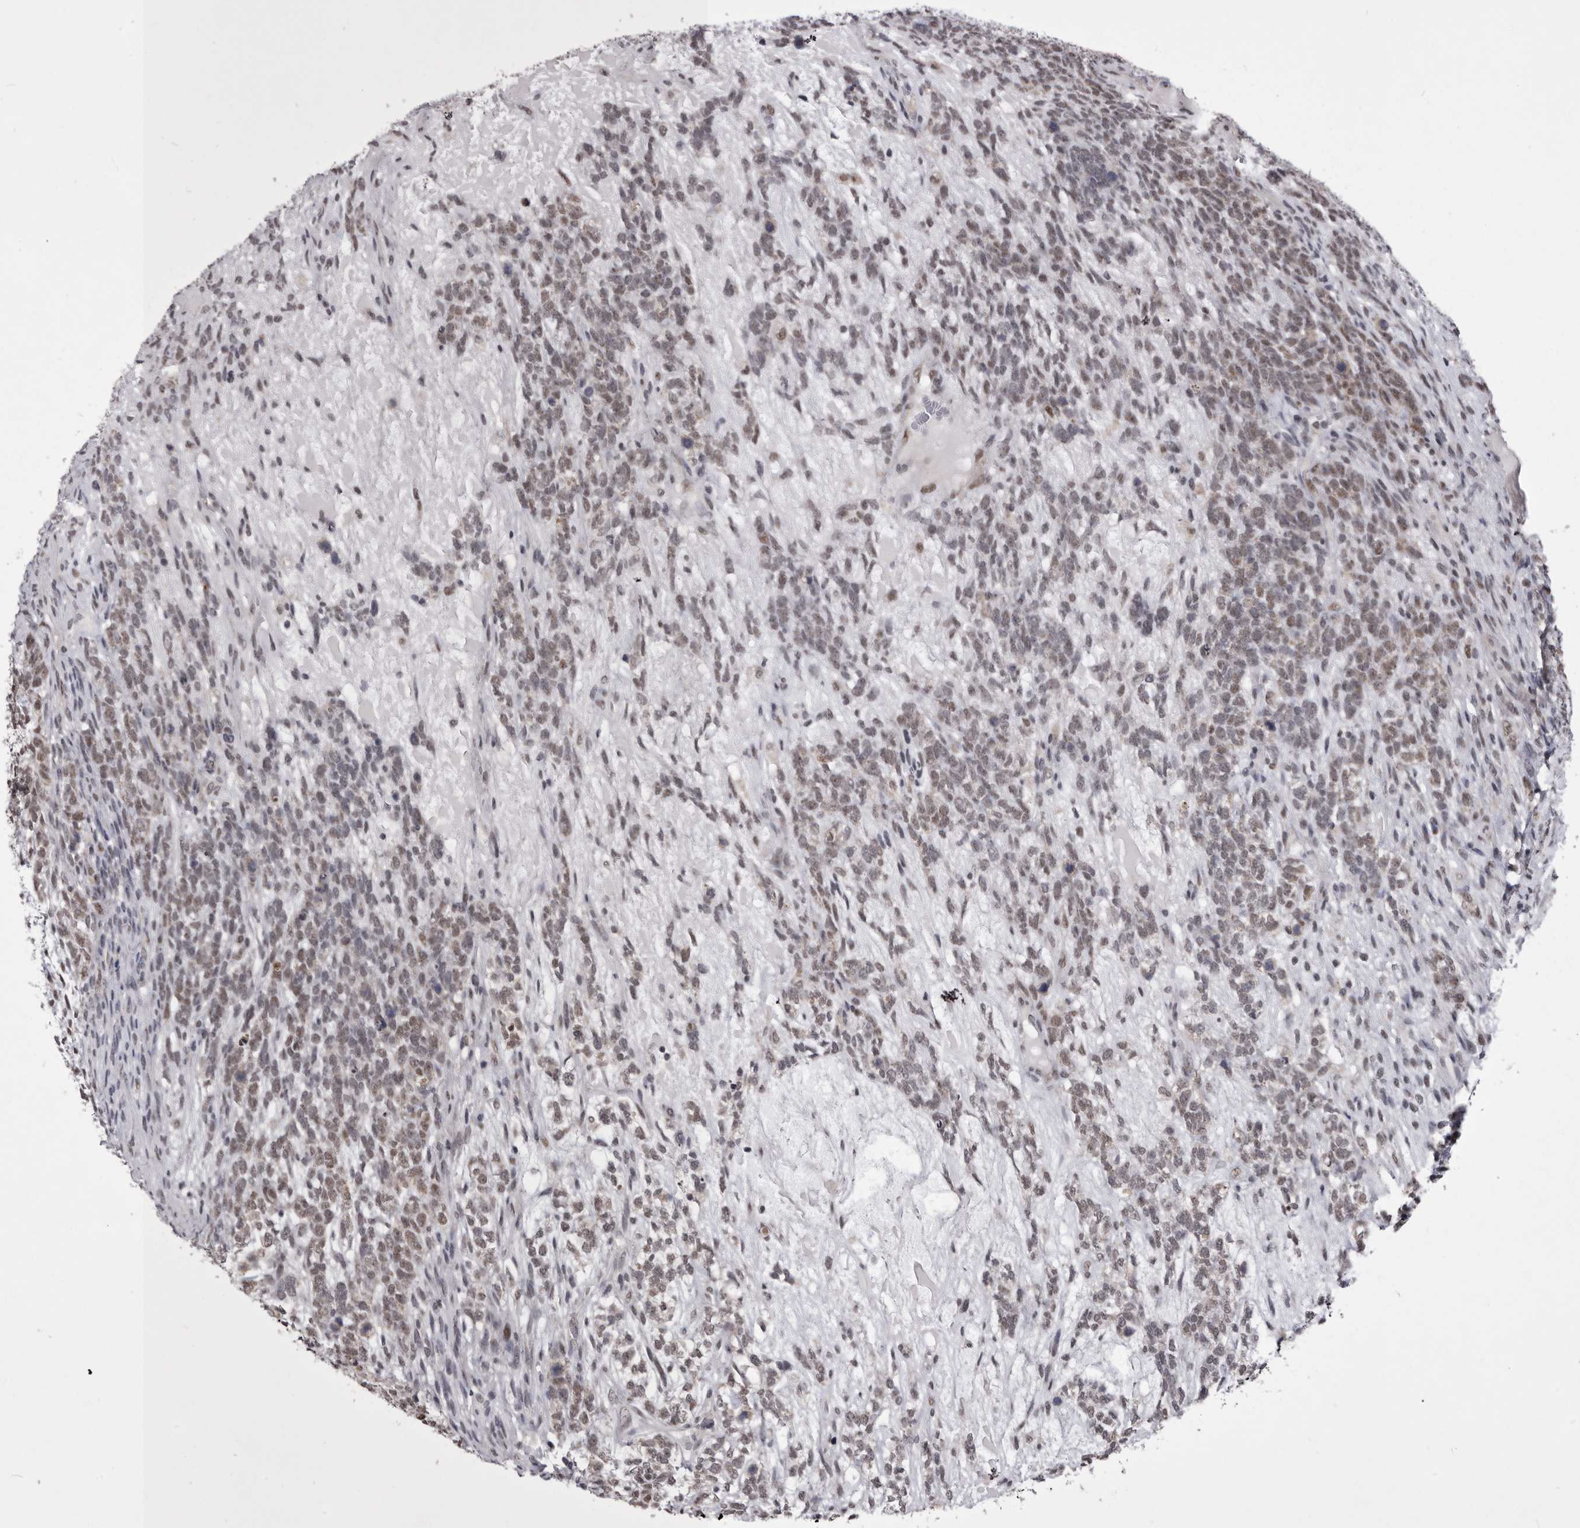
{"staining": {"intensity": "weak", "quantity": "25%-75%", "location": "nuclear"}, "tissue": "testis cancer", "cell_type": "Tumor cells", "image_type": "cancer", "snomed": [{"axis": "morphology", "description": "Seminoma, NOS"}, {"axis": "morphology", "description": "Carcinoma, Embryonal, NOS"}, {"axis": "topography", "description": "Testis"}], "caption": "The immunohistochemical stain highlights weak nuclear positivity in tumor cells of testis cancer (embryonal carcinoma) tissue.", "gene": "PRPF3", "patient": {"sex": "male", "age": 28}}